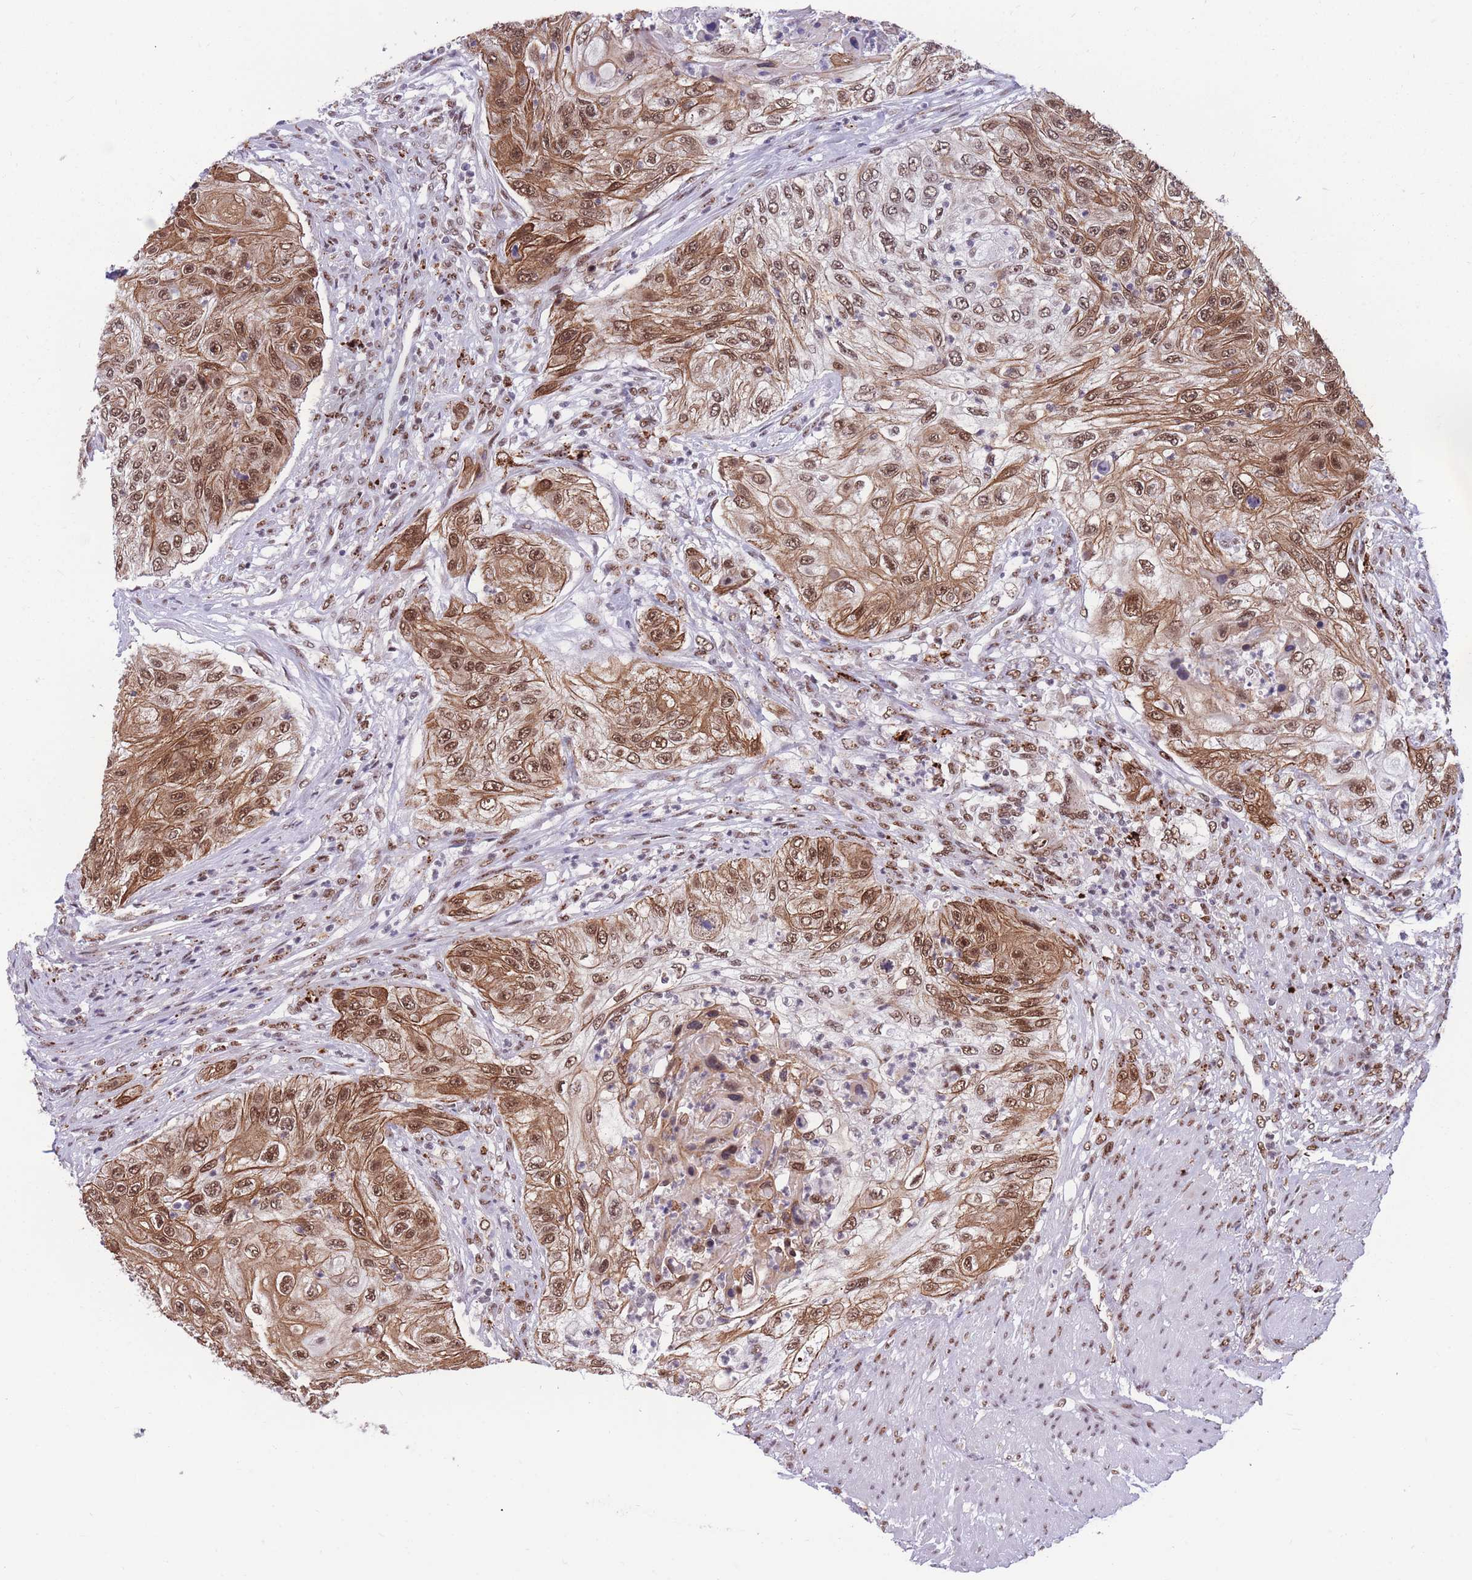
{"staining": {"intensity": "strong", "quantity": ">75%", "location": "cytoplasmic/membranous,nuclear"}, "tissue": "urothelial cancer", "cell_type": "Tumor cells", "image_type": "cancer", "snomed": [{"axis": "morphology", "description": "Urothelial carcinoma, High grade"}, {"axis": "topography", "description": "Urinary bladder"}], "caption": "The photomicrograph reveals immunohistochemical staining of urothelial cancer. There is strong cytoplasmic/membranous and nuclear staining is identified in about >75% of tumor cells. The protein is stained brown, and the nuclei are stained in blue (DAB (3,3'-diaminobenzidine) IHC with brightfield microscopy, high magnification).", "gene": "PRPF19", "patient": {"sex": "female", "age": 60}}